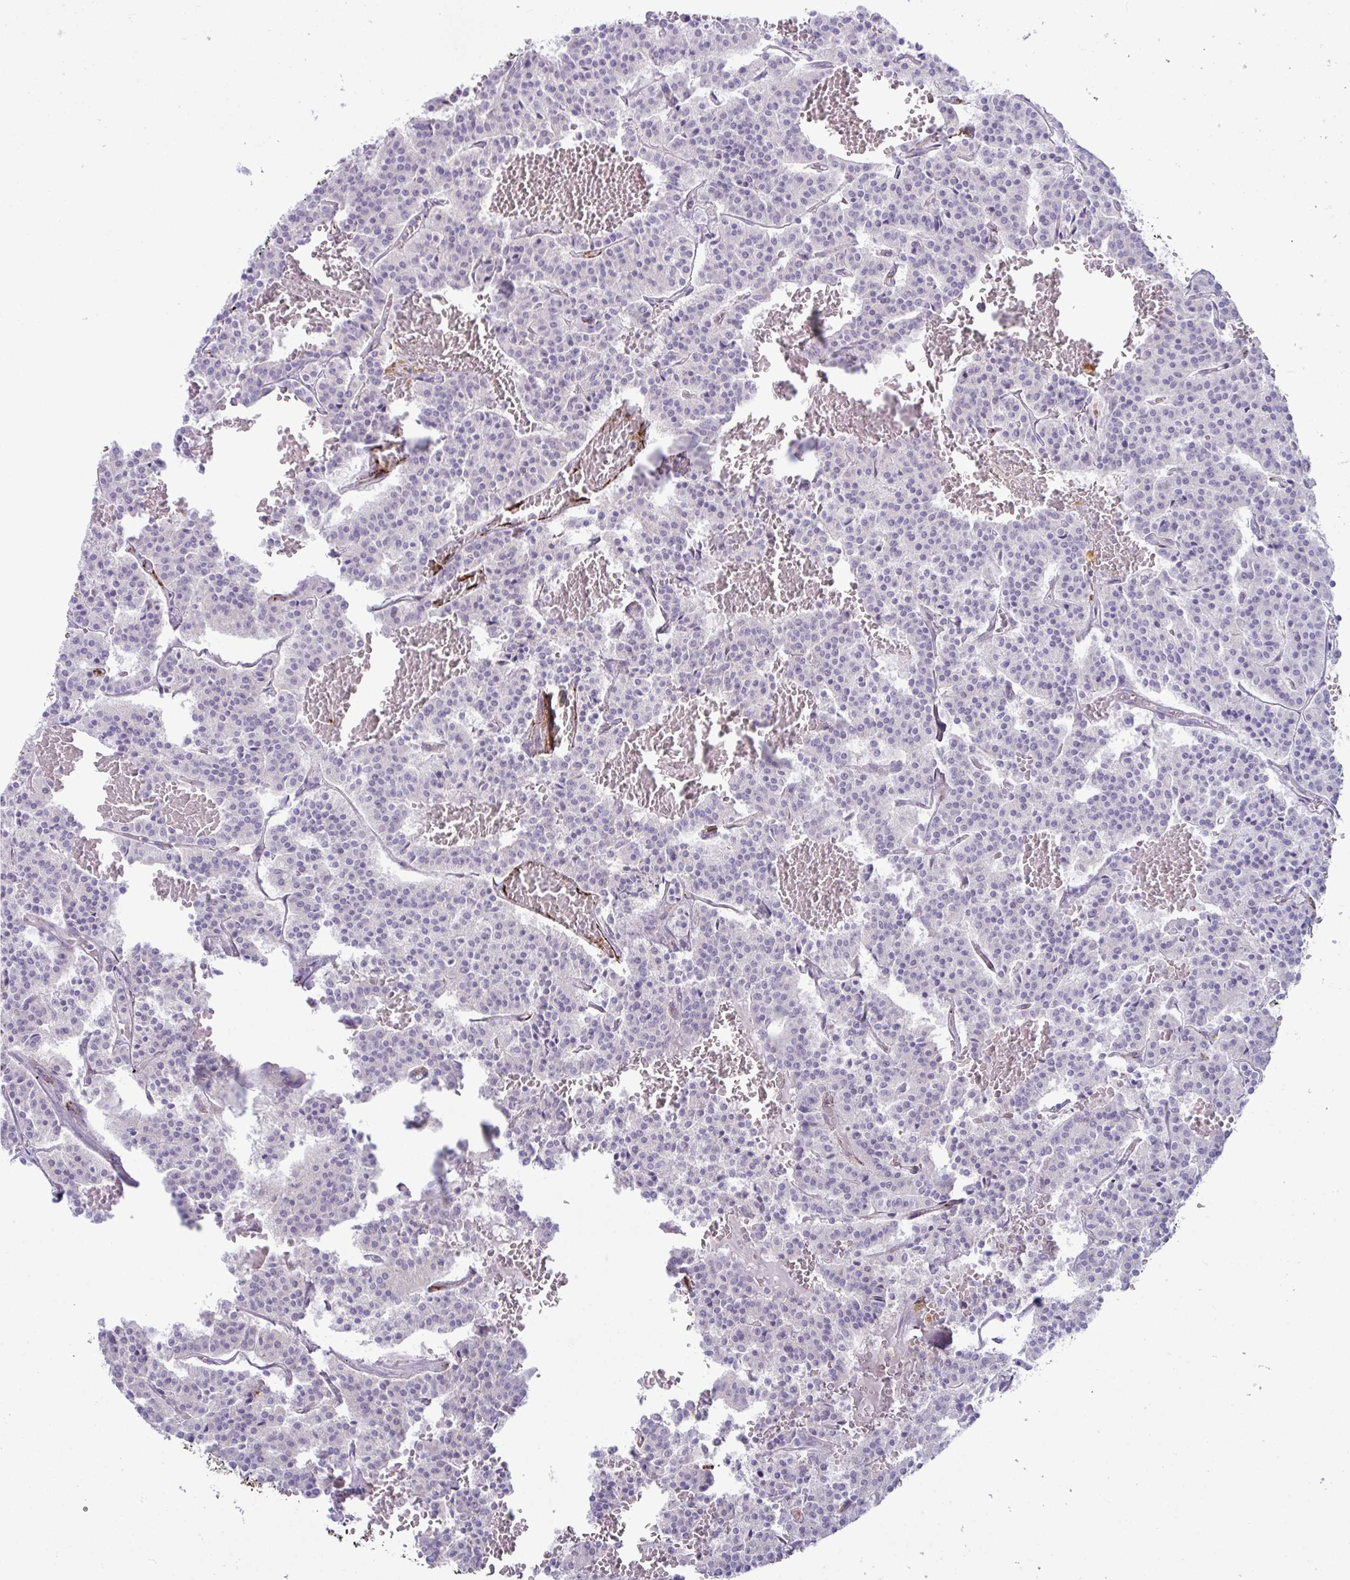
{"staining": {"intensity": "negative", "quantity": "none", "location": "none"}, "tissue": "carcinoid", "cell_type": "Tumor cells", "image_type": "cancer", "snomed": [{"axis": "morphology", "description": "Carcinoid, malignant, NOS"}, {"axis": "topography", "description": "Lung"}], "caption": "The photomicrograph exhibits no significant positivity in tumor cells of carcinoid.", "gene": "TOR1AIP2", "patient": {"sex": "male", "age": 70}}